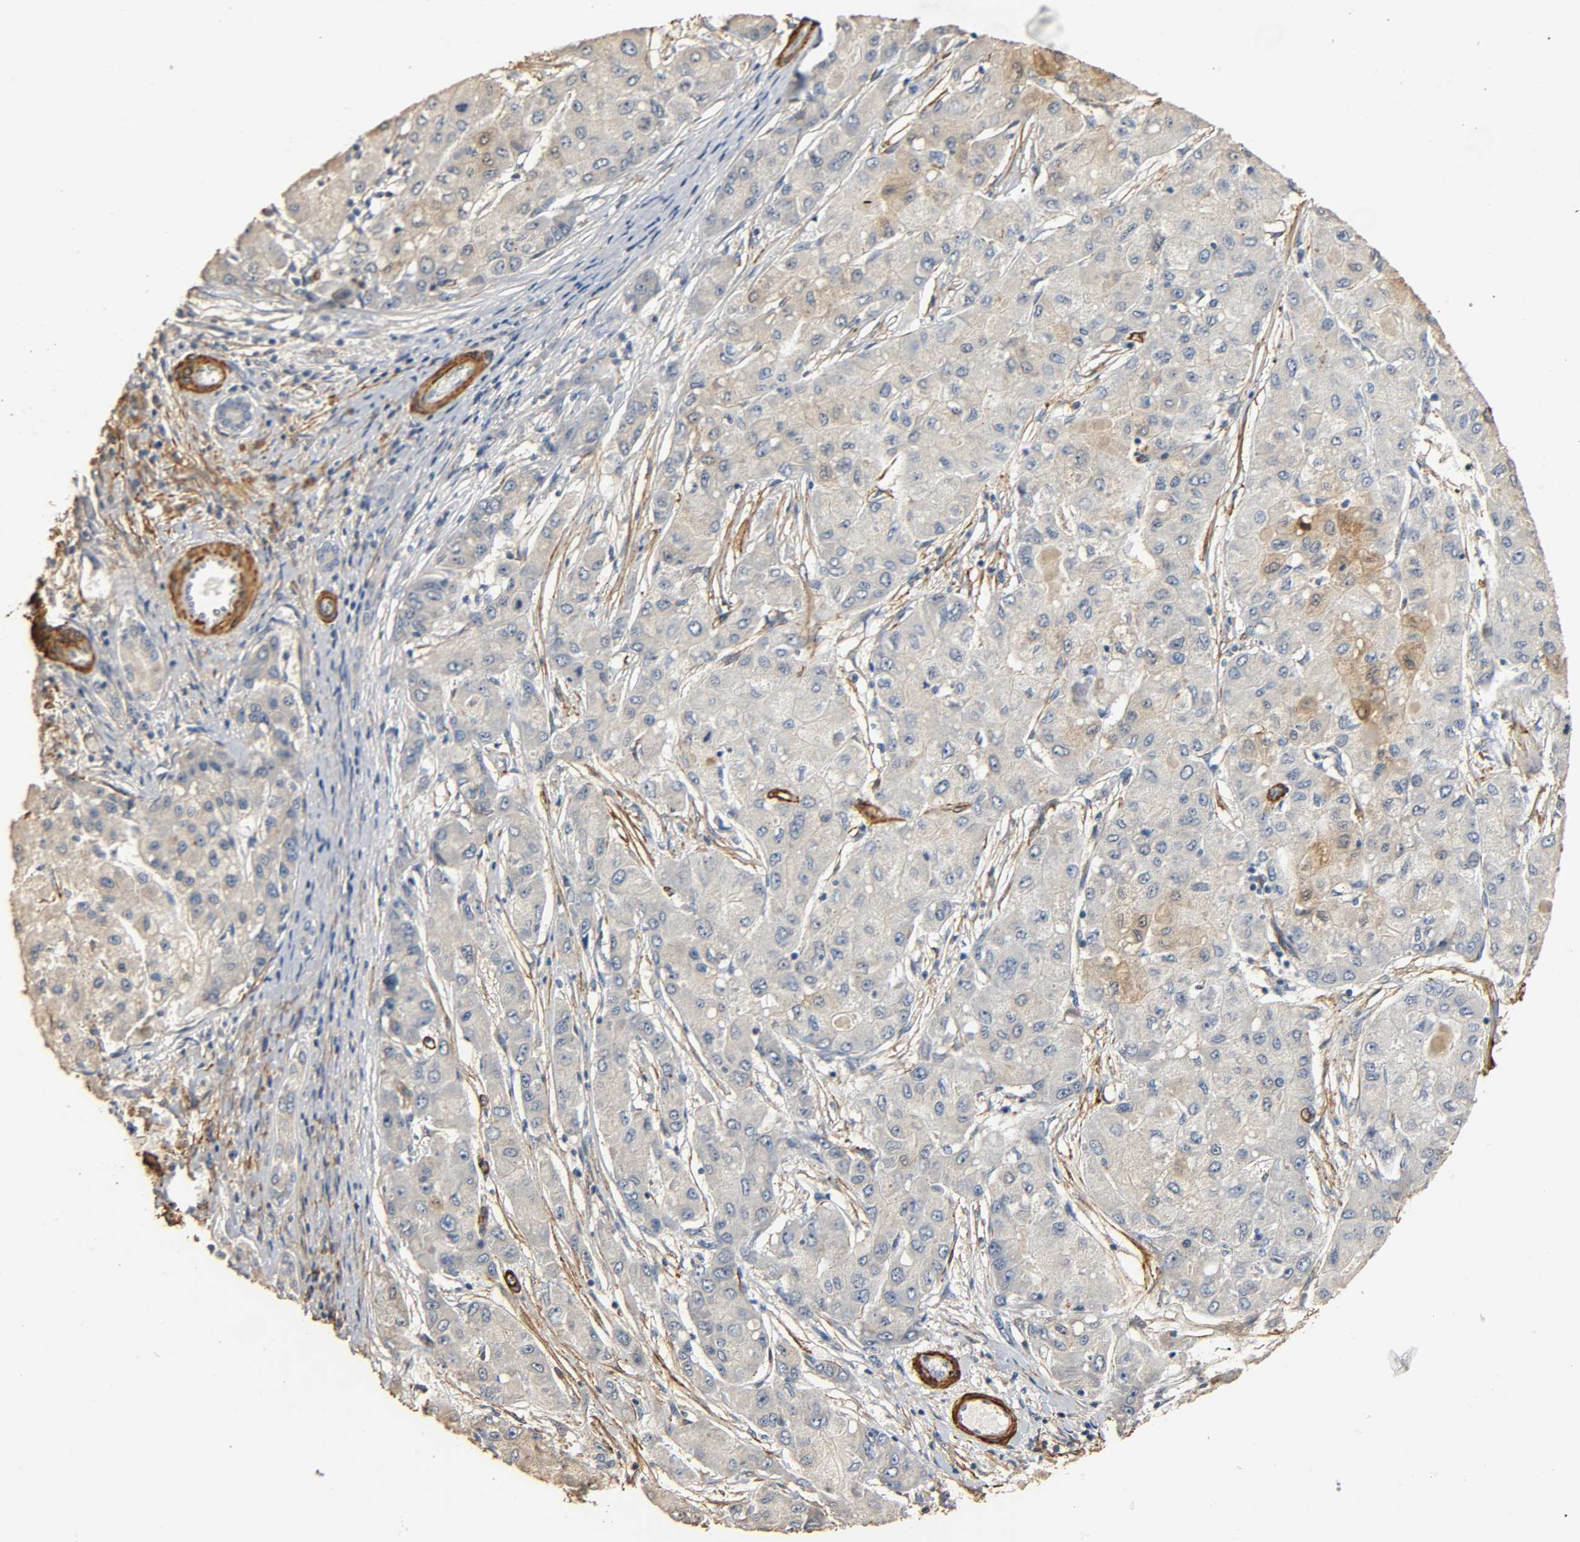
{"staining": {"intensity": "weak", "quantity": "<25%", "location": "cytoplasmic/membranous"}, "tissue": "liver cancer", "cell_type": "Tumor cells", "image_type": "cancer", "snomed": [{"axis": "morphology", "description": "Carcinoma, Hepatocellular, NOS"}, {"axis": "topography", "description": "Liver"}], "caption": "This histopathology image is of liver cancer stained with immunohistochemistry (IHC) to label a protein in brown with the nuclei are counter-stained blue. There is no positivity in tumor cells.", "gene": "GSTA3", "patient": {"sex": "male", "age": 80}}